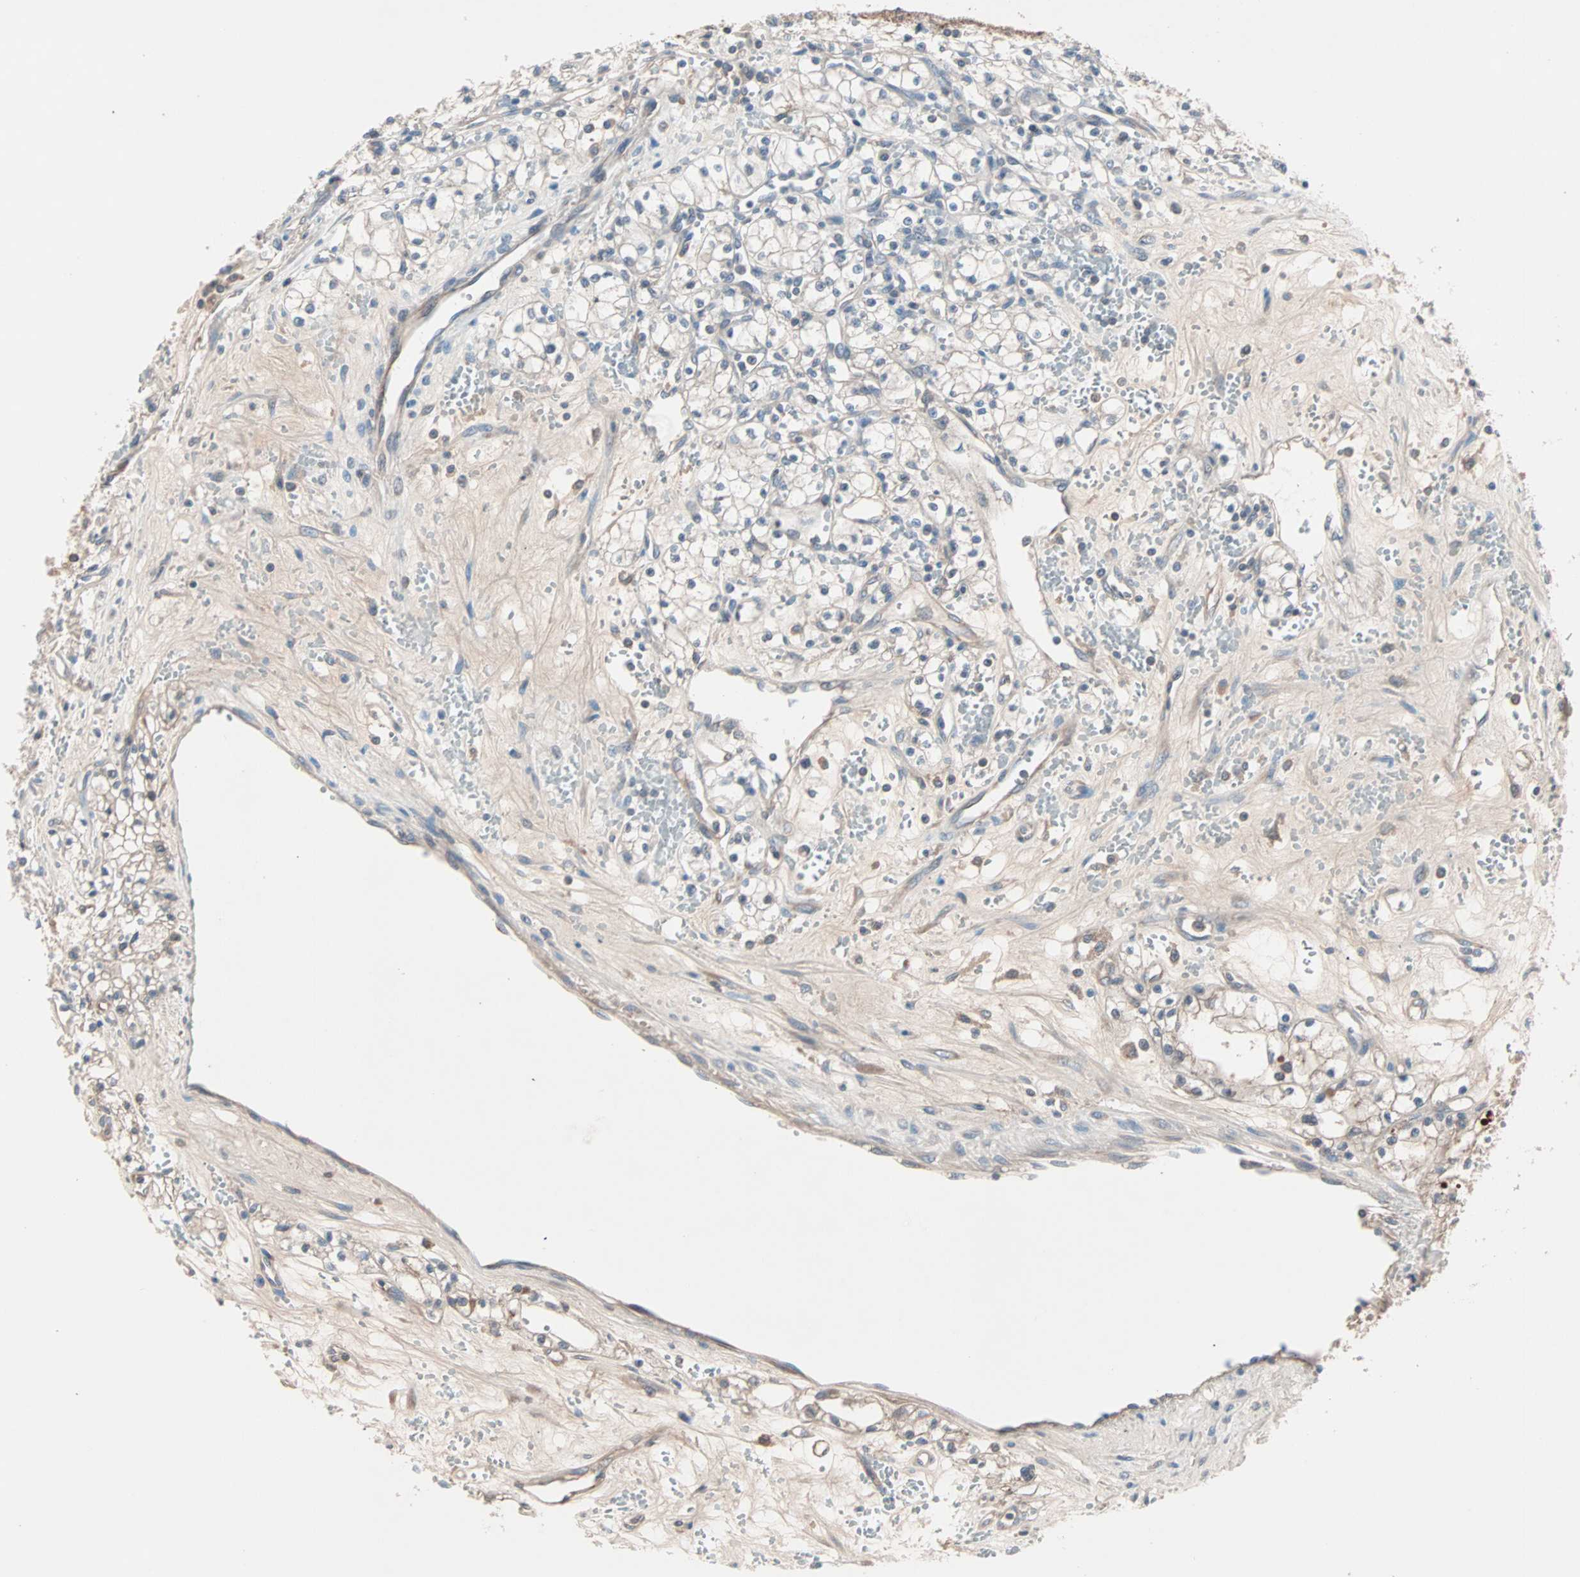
{"staining": {"intensity": "negative", "quantity": "none", "location": "none"}, "tissue": "renal cancer", "cell_type": "Tumor cells", "image_type": "cancer", "snomed": [{"axis": "morphology", "description": "Normal tissue, NOS"}, {"axis": "morphology", "description": "Adenocarcinoma, NOS"}, {"axis": "topography", "description": "Kidney"}], "caption": "A high-resolution micrograph shows immunohistochemistry staining of renal cancer (adenocarcinoma), which shows no significant staining in tumor cells.", "gene": "CAD", "patient": {"sex": "male", "age": 59}}